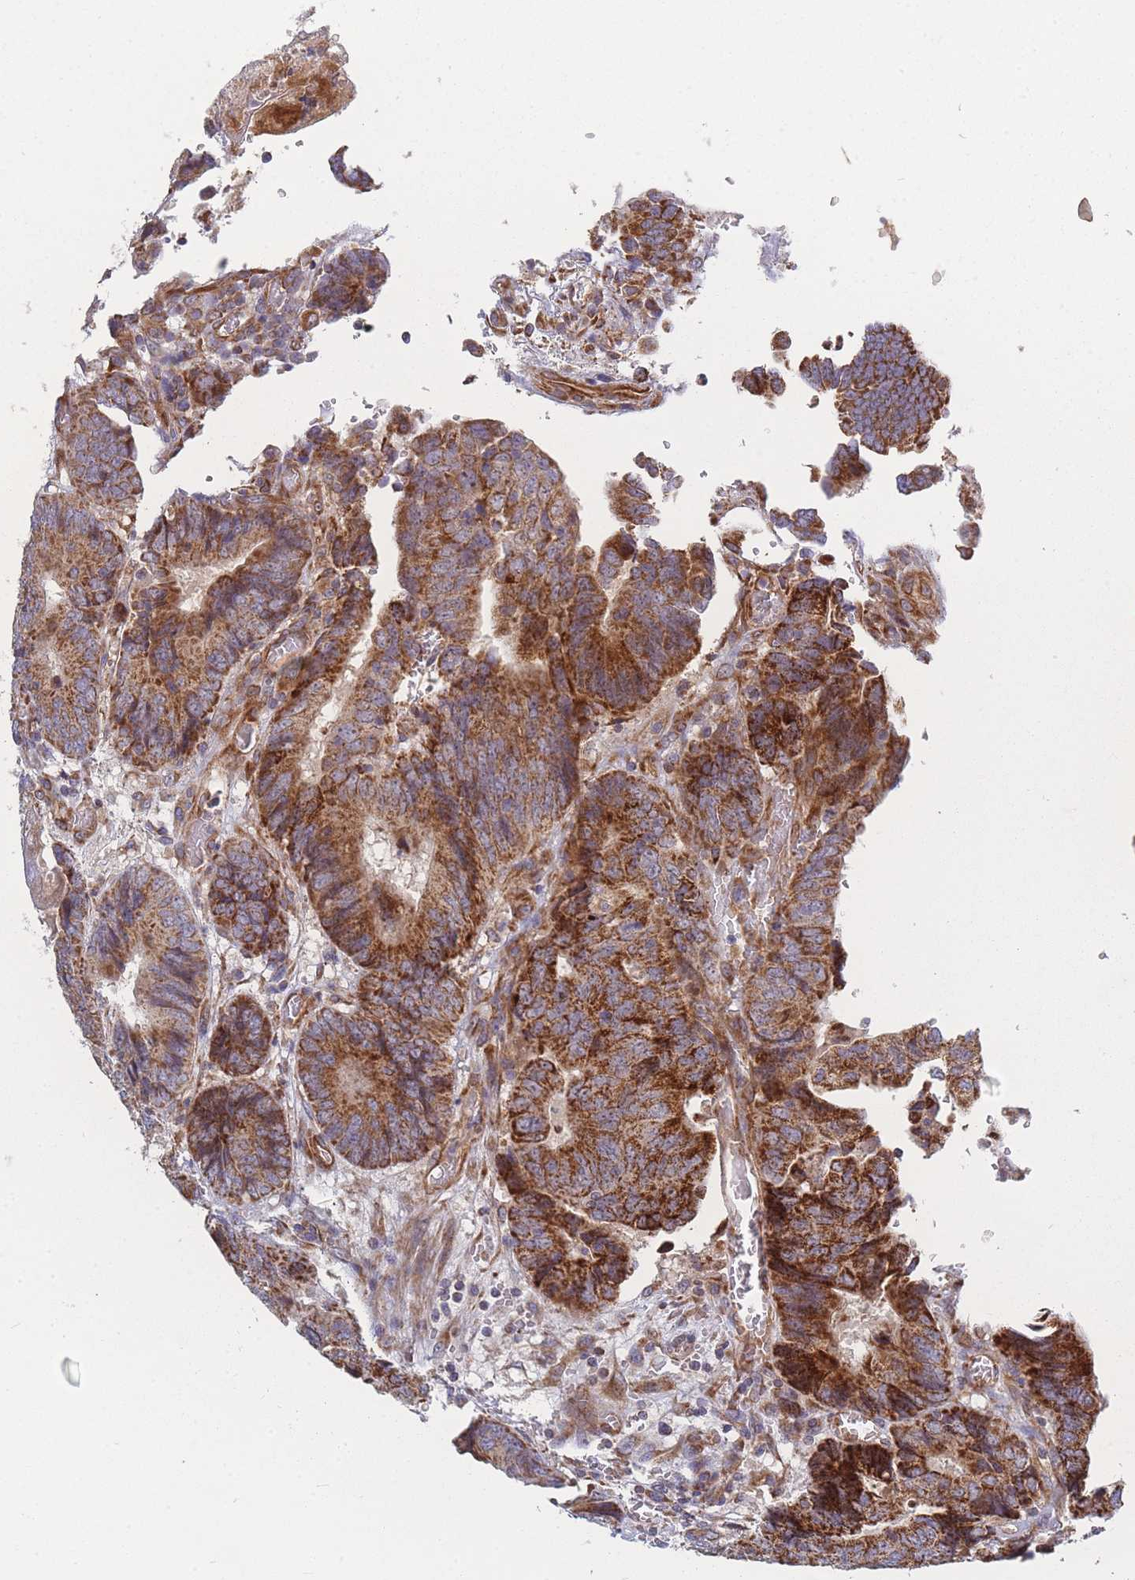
{"staining": {"intensity": "strong", "quantity": ">75%", "location": "cytoplasmic/membranous"}, "tissue": "colorectal cancer", "cell_type": "Tumor cells", "image_type": "cancer", "snomed": [{"axis": "morphology", "description": "Adenocarcinoma, NOS"}, {"axis": "topography", "description": "Colon"}], "caption": "This image displays colorectal cancer (adenocarcinoma) stained with IHC to label a protein in brown. The cytoplasmic/membranous of tumor cells show strong positivity for the protein. Nuclei are counter-stained blue.", "gene": "MTRES1", "patient": {"sex": "male", "age": 85}}